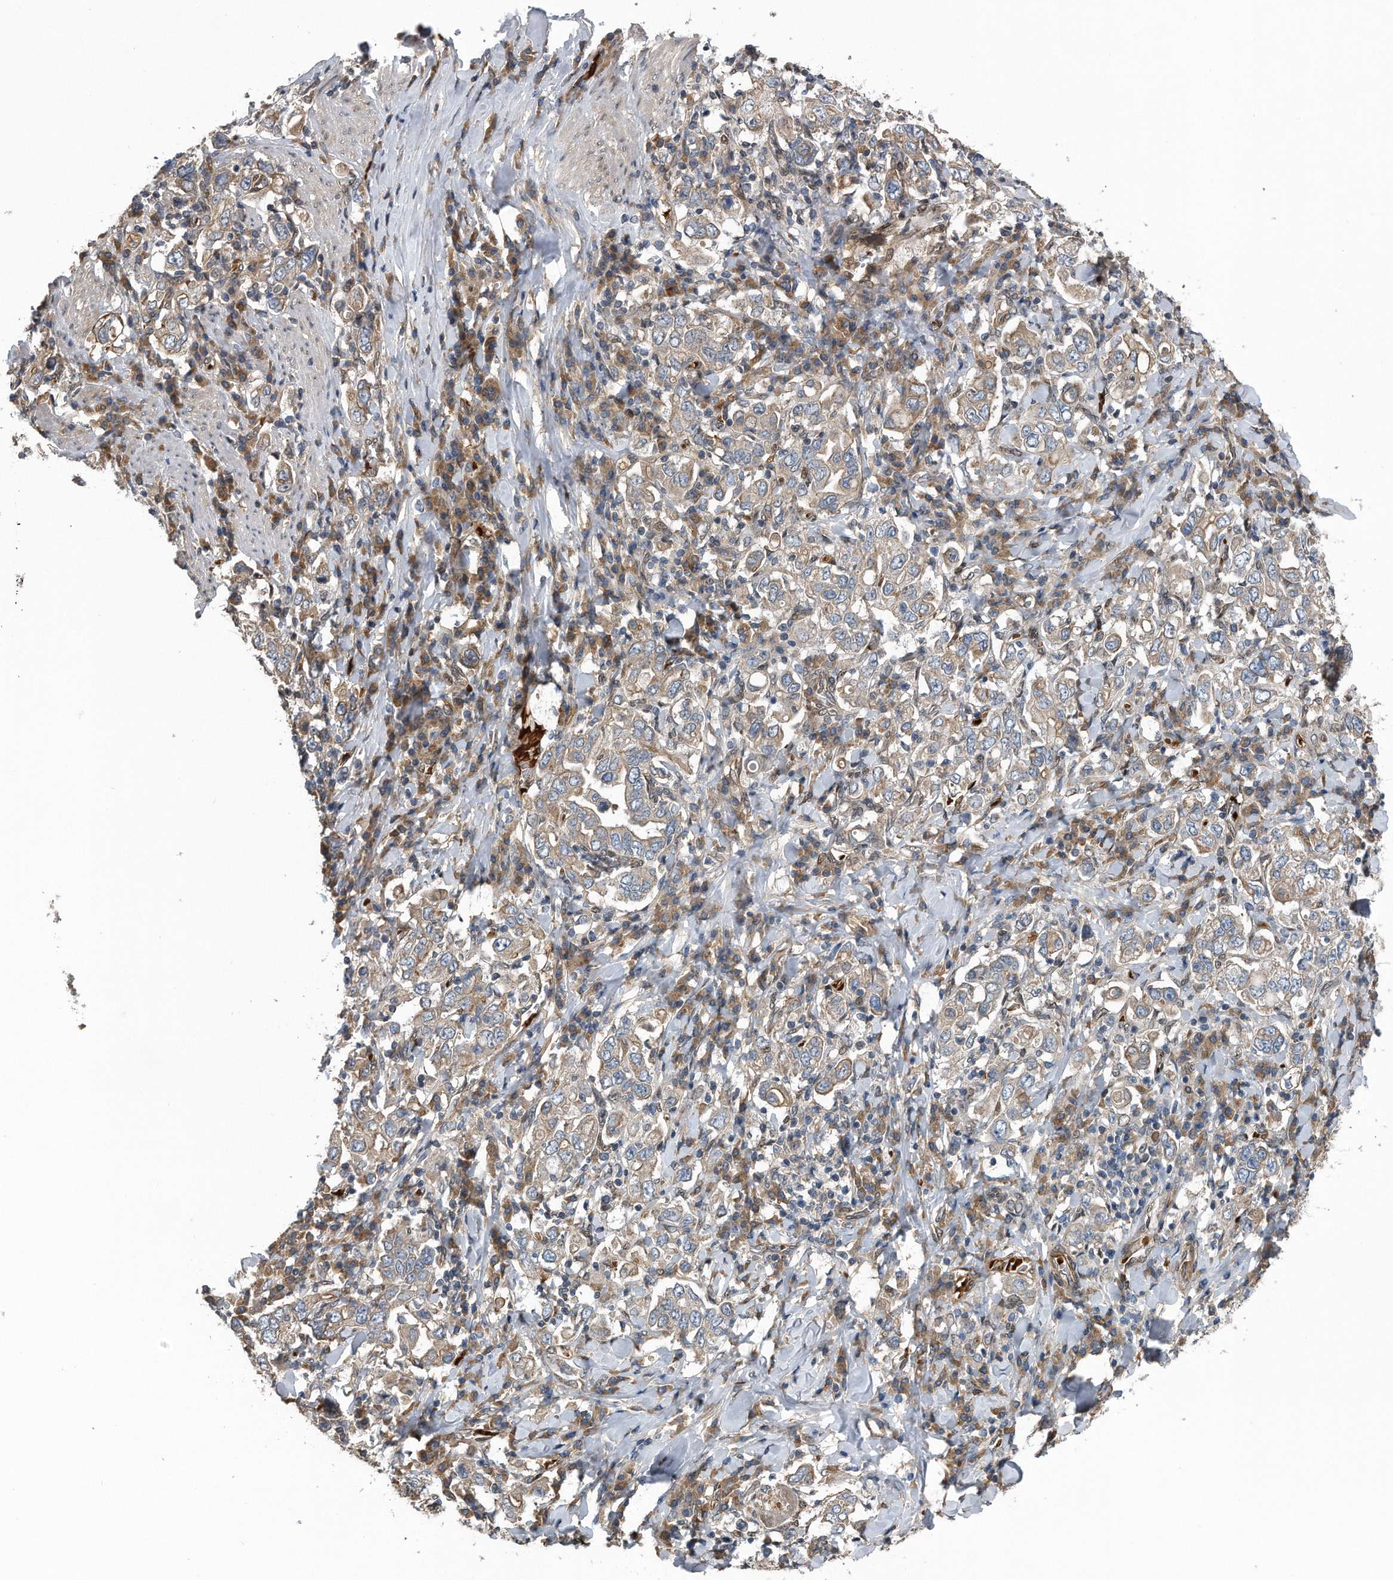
{"staining": {"intensity": "weak", "quantity": "25%-75%", "location": "cytoplasmic/membranous"}, "tissue": "stomach cancer", "cell_type": "Tumor cells", "image_type": "cancer", "snomed": [{"axis": "morphology", "description": "Adenocarcinoma, NOS"}, {"axis": "topography", "description": "Stomach, upper"}], "caption": "There is low levels of weak cytoplasmic/membranous staining in tumor cells of stomach cancer, as demonstrated by immunohistochemical staining (brown color).", "gene": "ZNF79", "patient": {"sex": "male", "age": 62}}